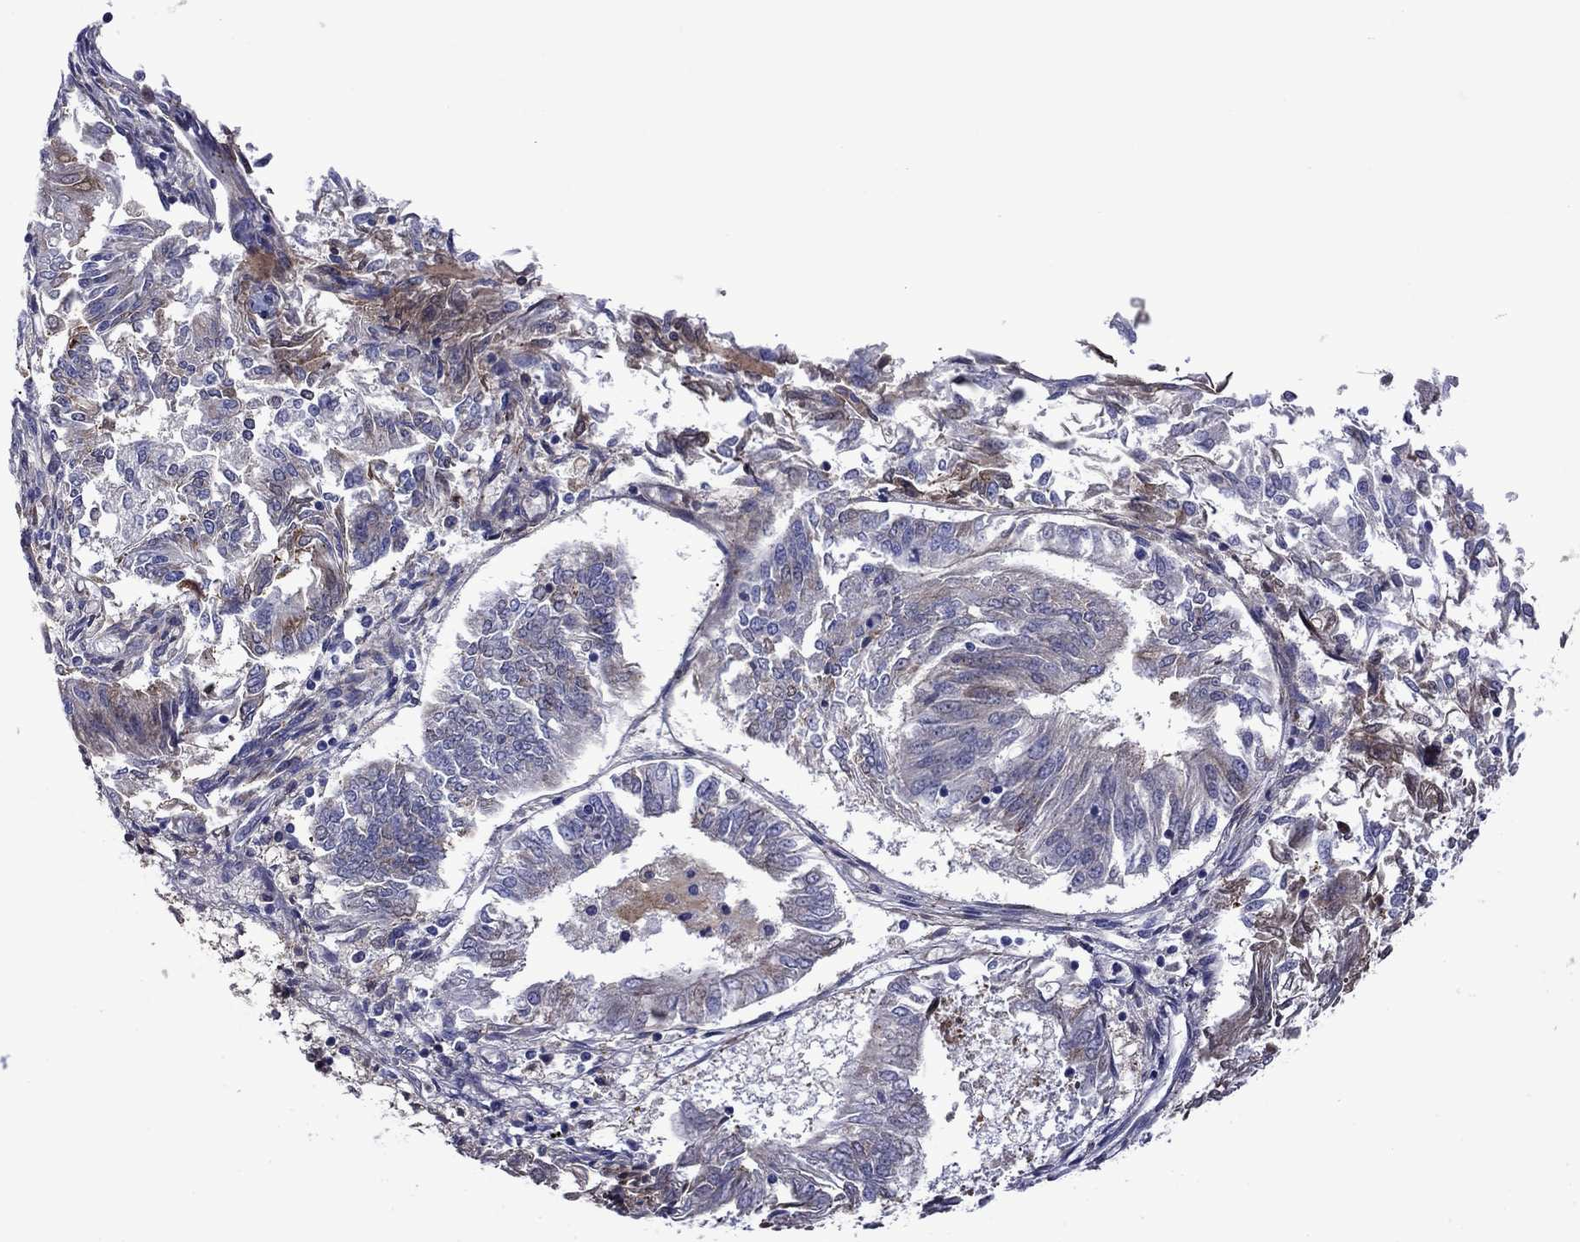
{"staining": {"intensity": "negative", "quantity": "none", "location": "none"}, "tissue": "endometrial cancer", "cell_type": "Tumor cells", "image_type": "cancer", "snomed": [{"axis": "morphology", "description": "Adenocarcinoma, NOS"}, {"axis": "topography", "description": "Endometrium"}], "caption": "The micrograph exhibits no staining of tumor cells in endometrial cancer (adenocarcinoma).", "gene": "HSPG2", "patient": {"sex": "female", "age": 58}}